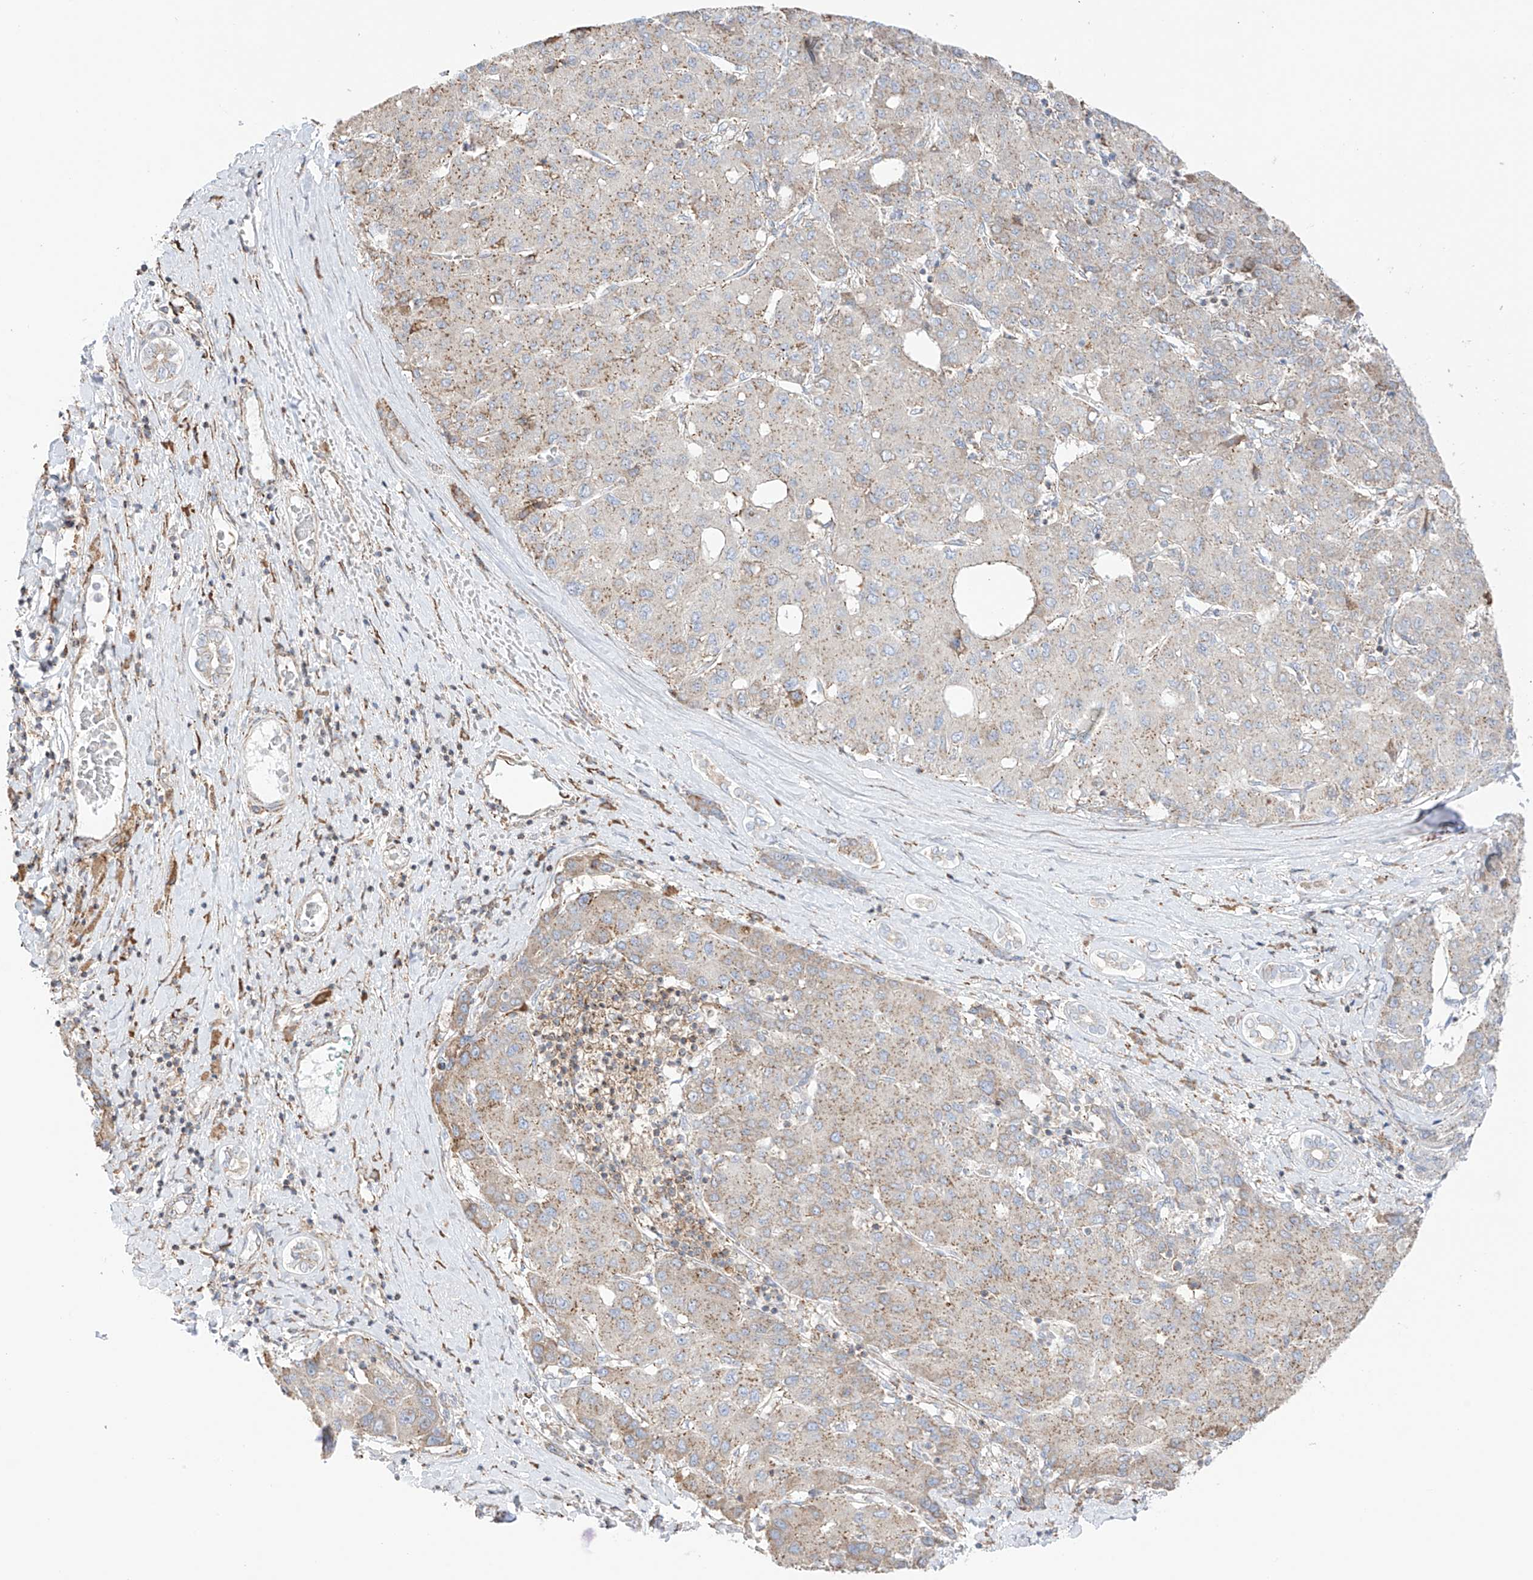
{"staining": {"intensity": "weak", "quantity": "25%-75%", "location": "cytoplasmic/membranous"}, "tissue": "liver cancer", "cell_type": "Tumor cells", "image_type": "cancer", "snomed": [{"axis": "morphology", "description": "Carcinoma, Hepatocellular, NOS"}, {"axis": "topography", "description": "Liver"}], "caption": "Liver cancer stained with a protein marker exhibits weak staining in tumor cells.", "gene": "XKR3", "patient": {"sex": "male", "age": 65}}